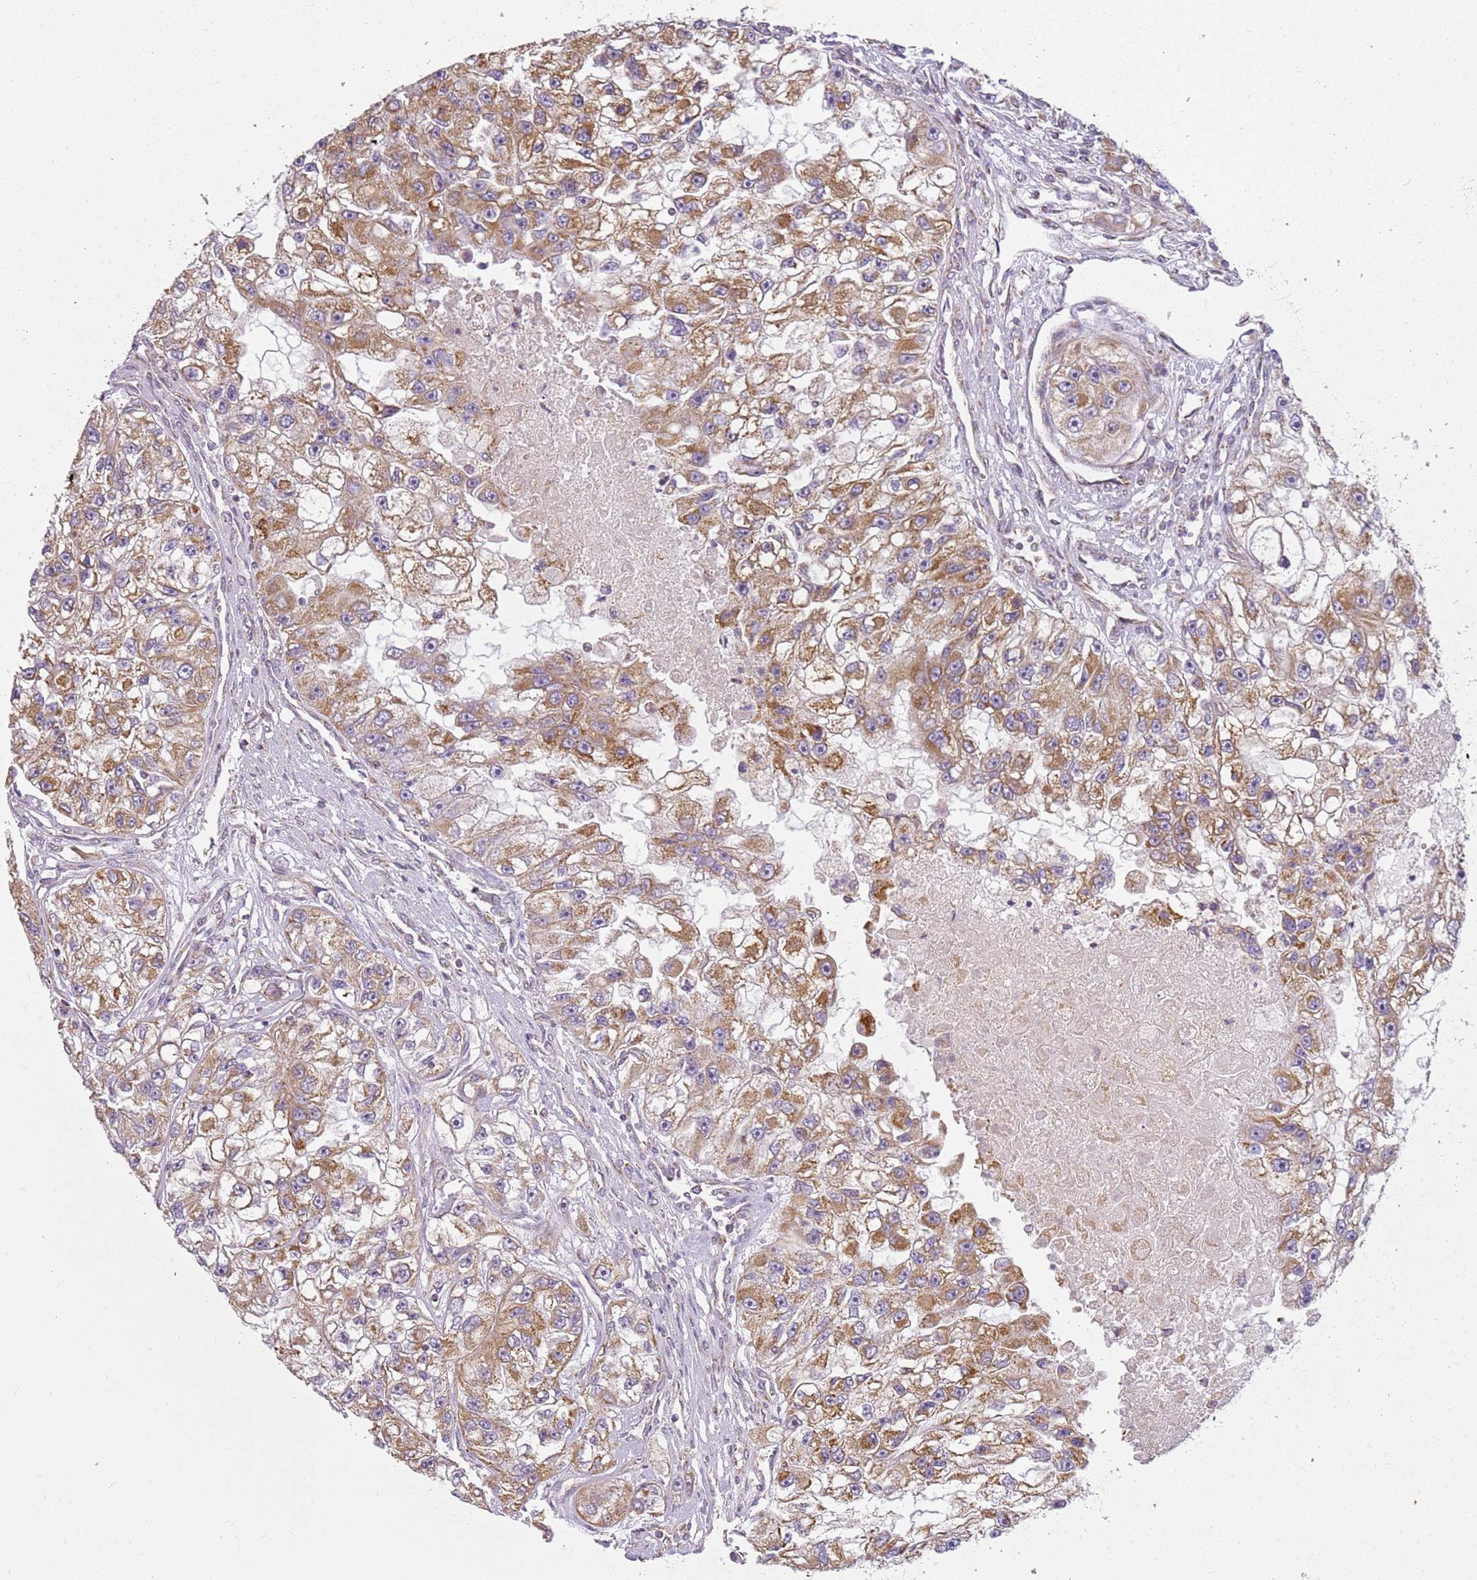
{"staining": {"intensity": "moderate", "quantity": ">75%", "location": "cytoplasmic/membranous"}, "tissue": "renal cancer", "cell_type": "Tumor cells", "image_type": "cancer", "snomed": [{"axis": "morphology", "description": "Adenocarcinoma, NOS"}, {"axis": "topography", "description": "Kidney"}], "caption": "Renal cancer was stained to show a protein in brown. There is medium levels of moderate cytoplasmic/membranous staining in approximately >75% of tumor cells.", "gene": "TMEM200C", "patient": {"sex": "male", "age": 63}}